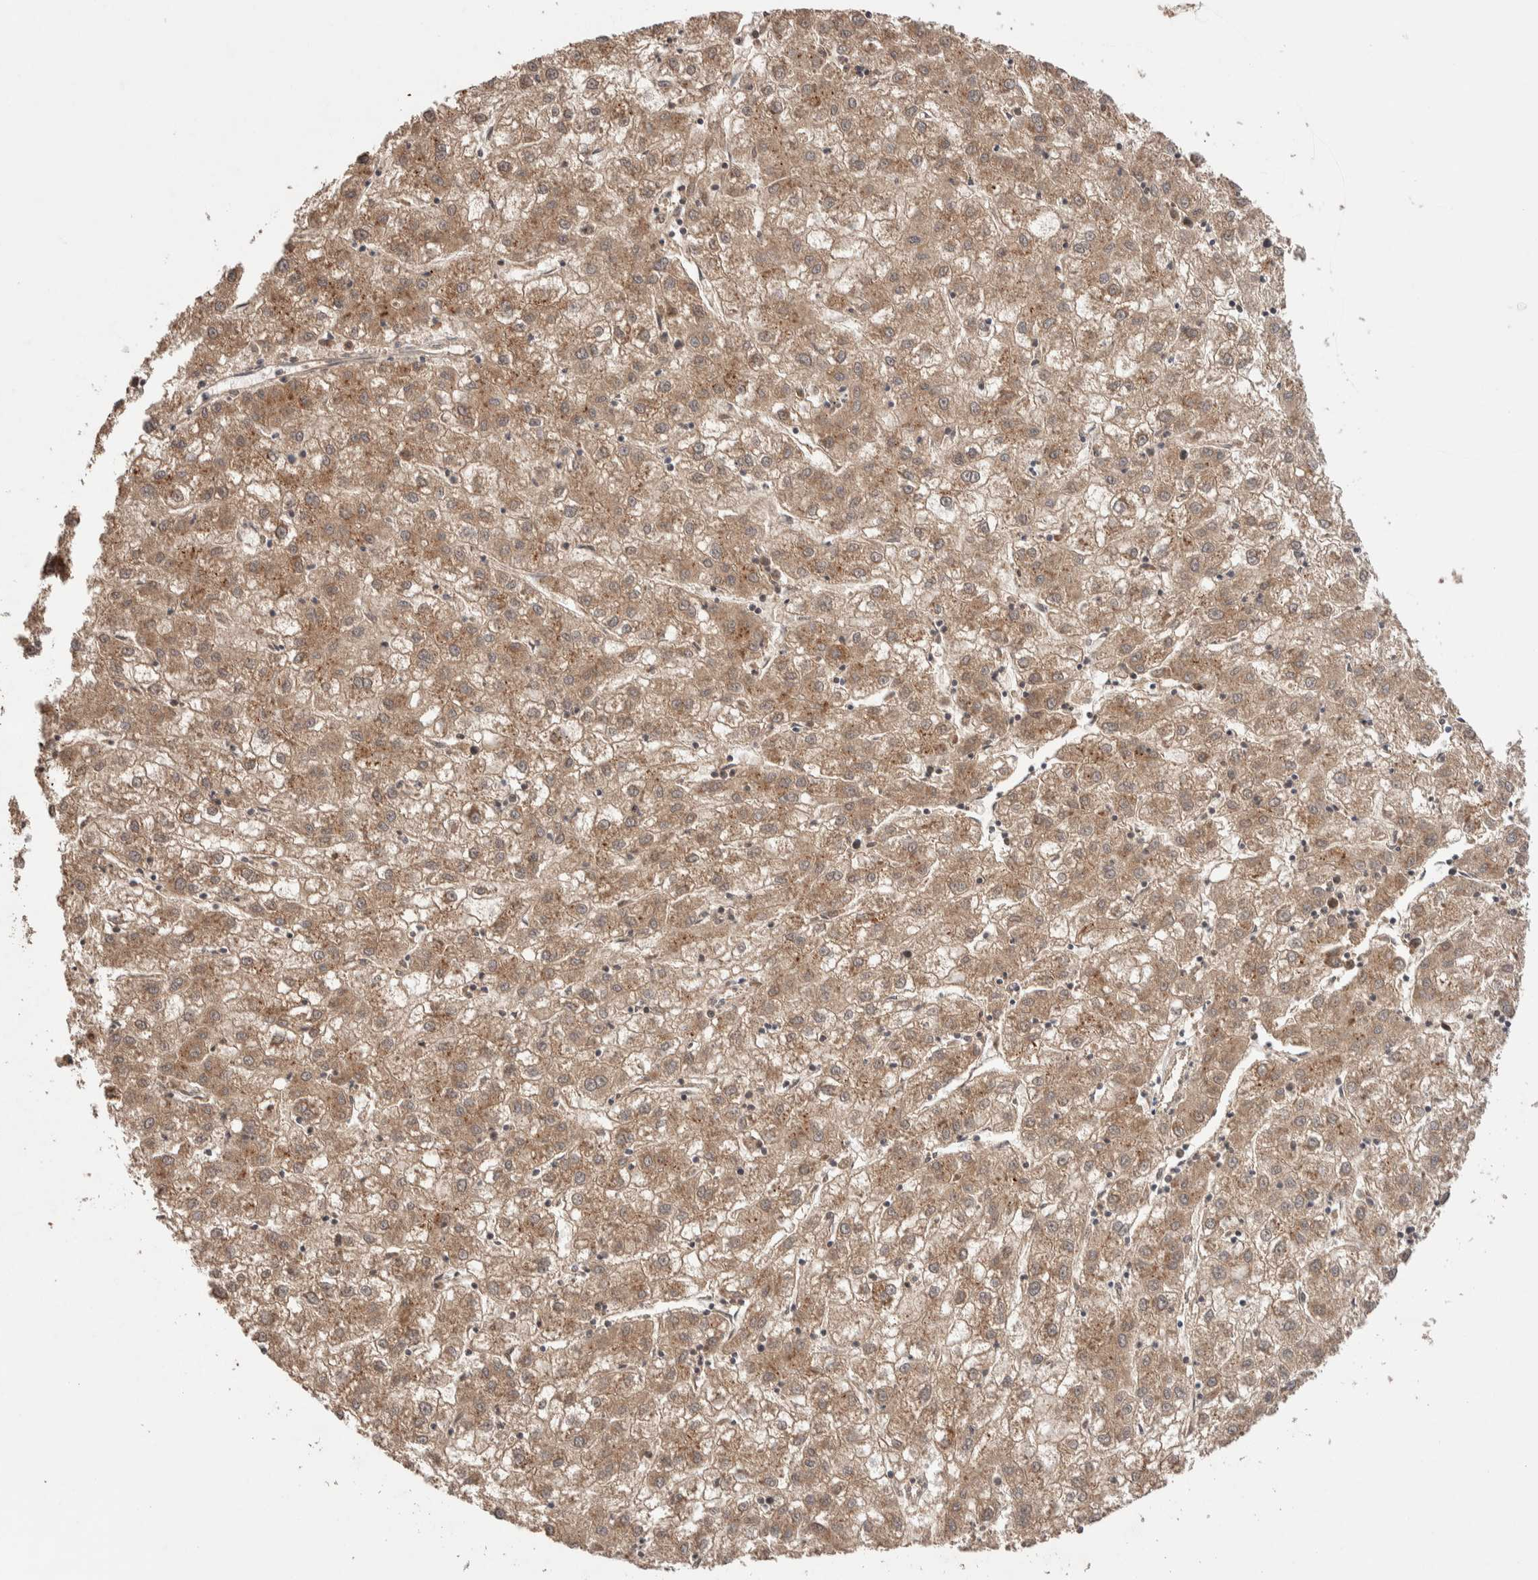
{"staining": {"intensity": "moderate", "quantity": ">75%", "location": "cytoplasmic/membranous,nuclear"}, "tissue": "liver cancer", "cell_type": "Tumor cells", "image_type": "cancer", "snomed": [{"axis": "morphology", "description": "Carcinoma, Hepatocellular, NOS"}, {"axis": "topography", "description": "Liver"}], "caption": "The histopathology image displays immunohistochemical staining of liver cancer (hepatocellular carcinoma). There is moderate cytoplasmic/membranous and nuclear expression is seen in approximately >75% of tumor cells. (DAB (3,3'-diaminobenzidine) IHC, brown staining for protein, blue staining for nuclei).", "gene": "PRDM15", "patient": {"sex": "male", "age": 72}}